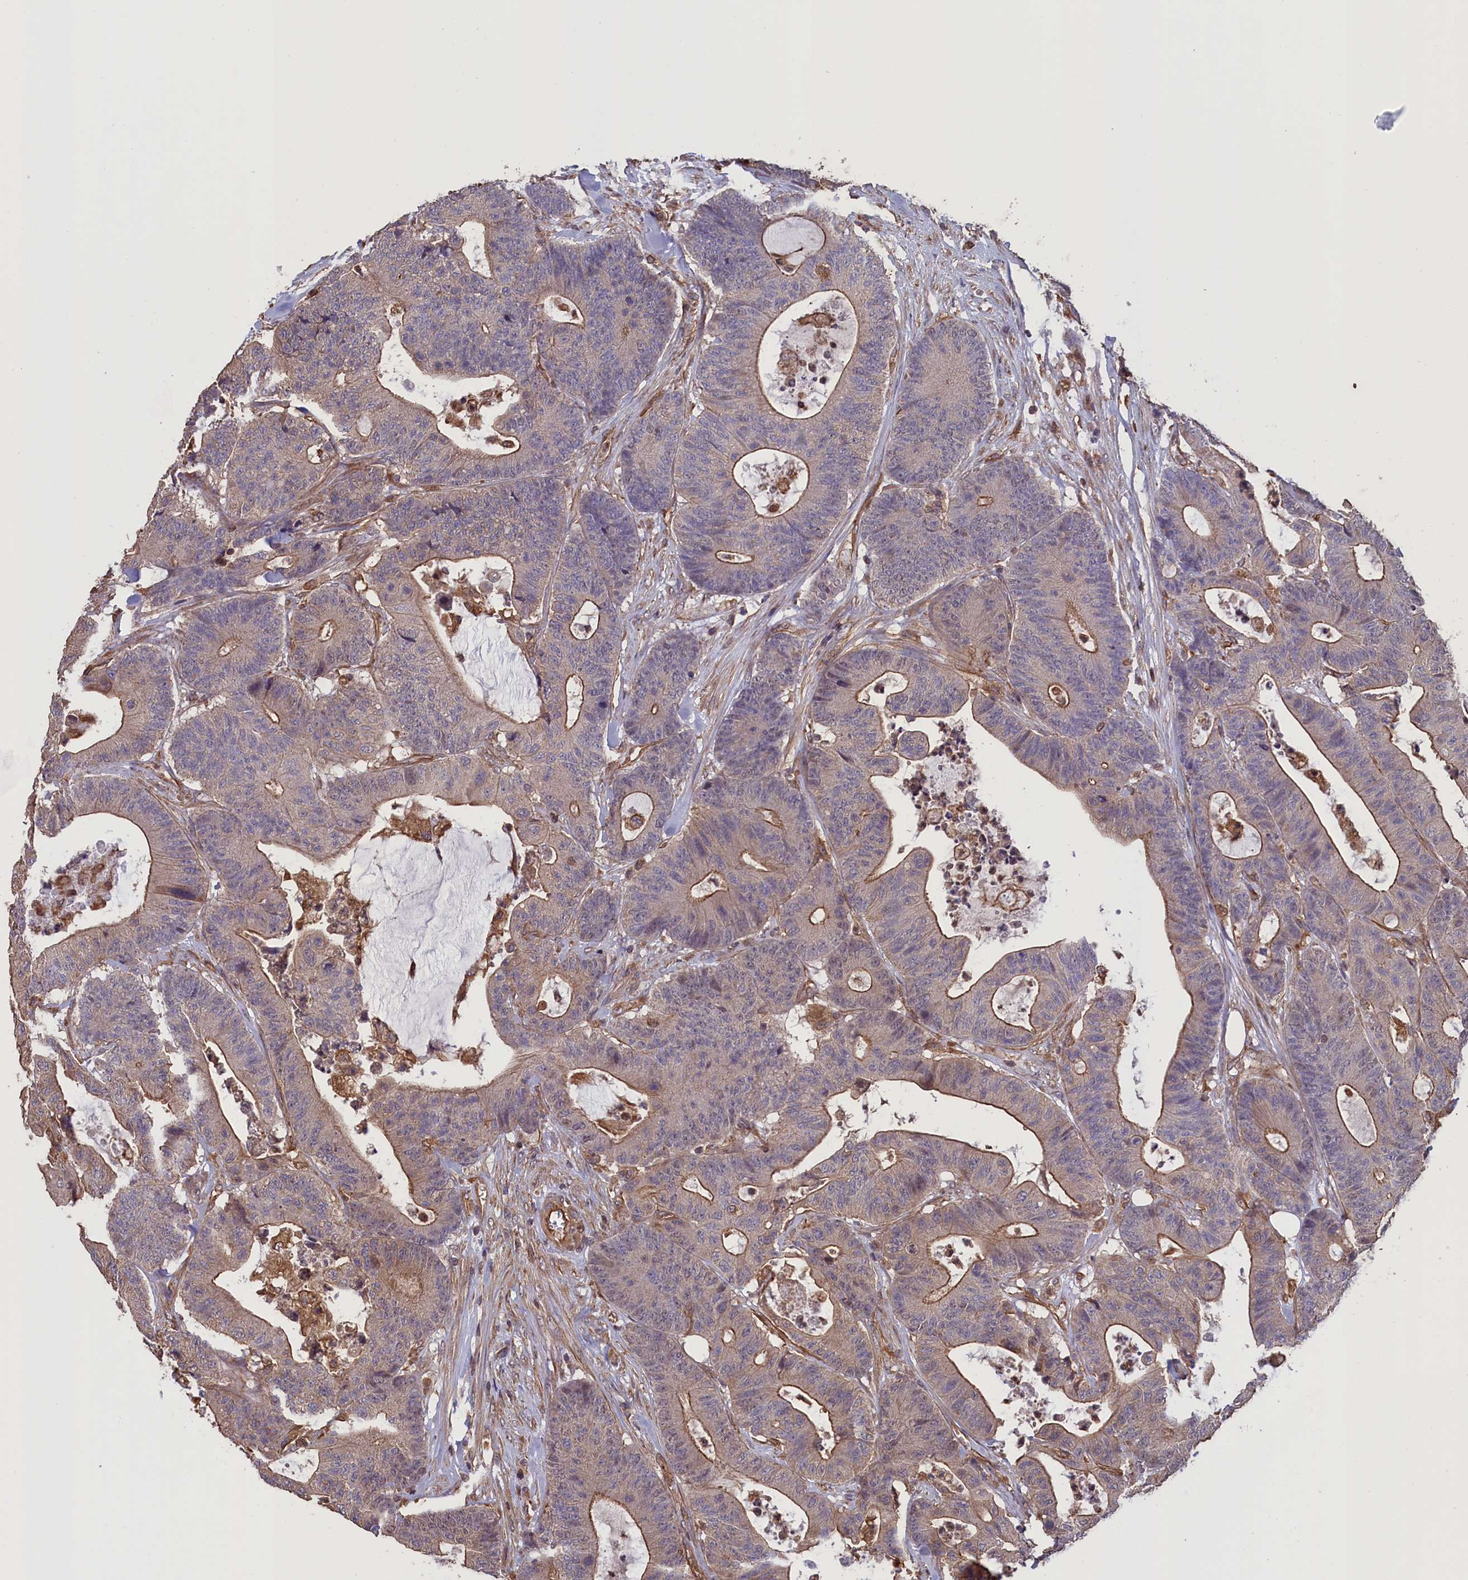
{"staining": {"intensity": "moderate", "quantity": ">75%", "location": "cytoplasmic/membranous"}, "tissue": "colorectal cancer", "cell_type": "Tumor cells", "image_type": "cancer", "snomed": [{"axis": "morphology", "description": "Adenocarcinoma, NOS"}, {"axis": "topography", "description": "Colon"}], "caption": "Moderate cytoplasmic/membranous protein expression is appreciated in approximately >75% of tumor cells in colorectal adenocarcinoma. (brown staining indicates protein expression, while blue staining denotes nuclei).", "gene": "DAPK3", "patient": {"sex": "female", "age": 84}}